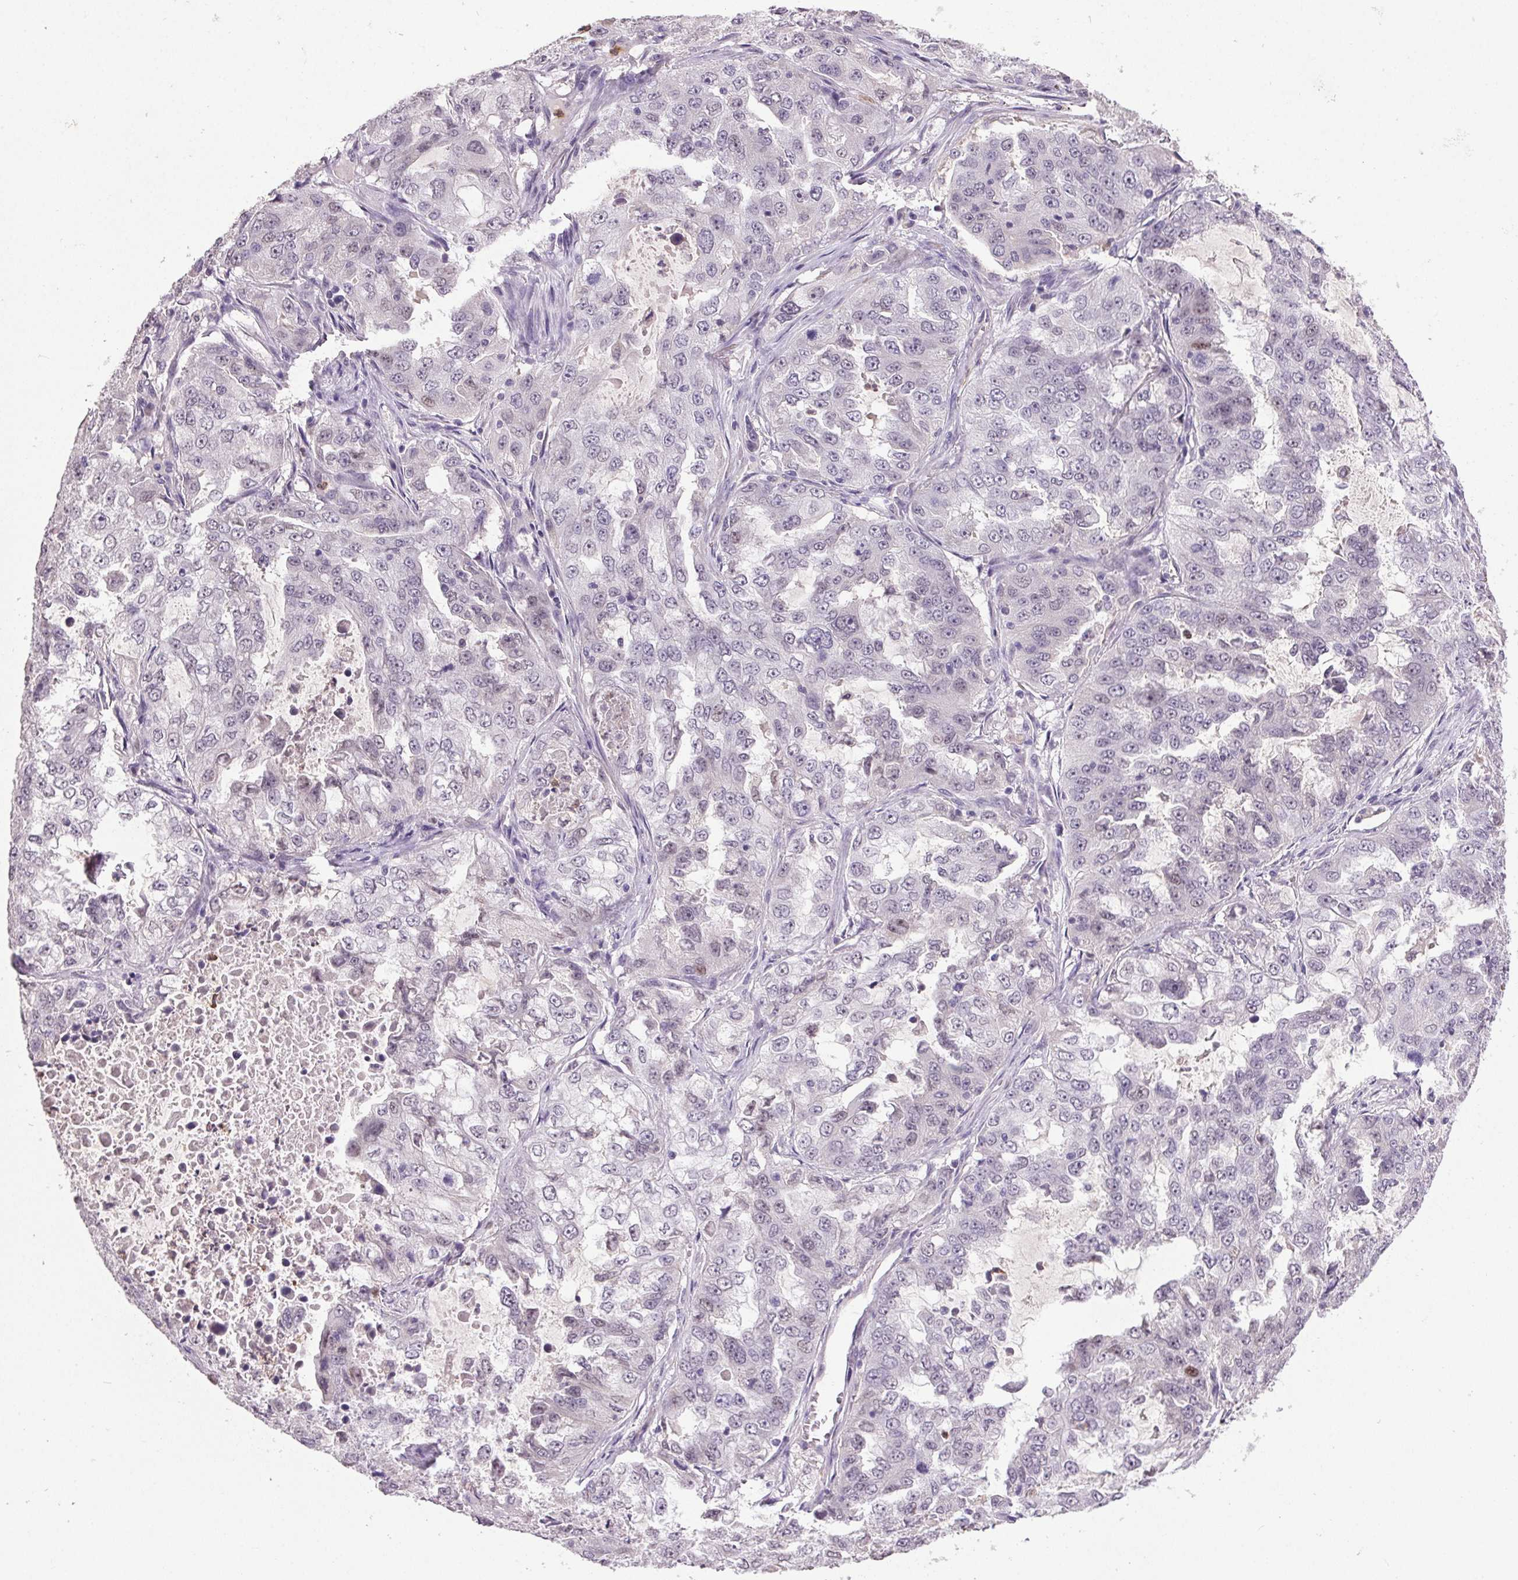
{"staining": {"intensity": "negative", "quantity": "none", "location": "none"}, "tissue": "lung cancer", "cell_type": "Tumor cells", "image_type": "cancer", "snomed": [{"axis": "morphology", "description": "Adenocarcinoma, NOS"}, {"axis": "topography", "description": "Lung"}], "caption": "High magnification brightfield microscopy of lung cancer (adenocarcinoma) stained with DAB (brown) and counterstained with hematoxylin (blue): tumor cells show no significant positivity.", "gene": "TRDN", "patient": {"sex": "female", "age": 61}}